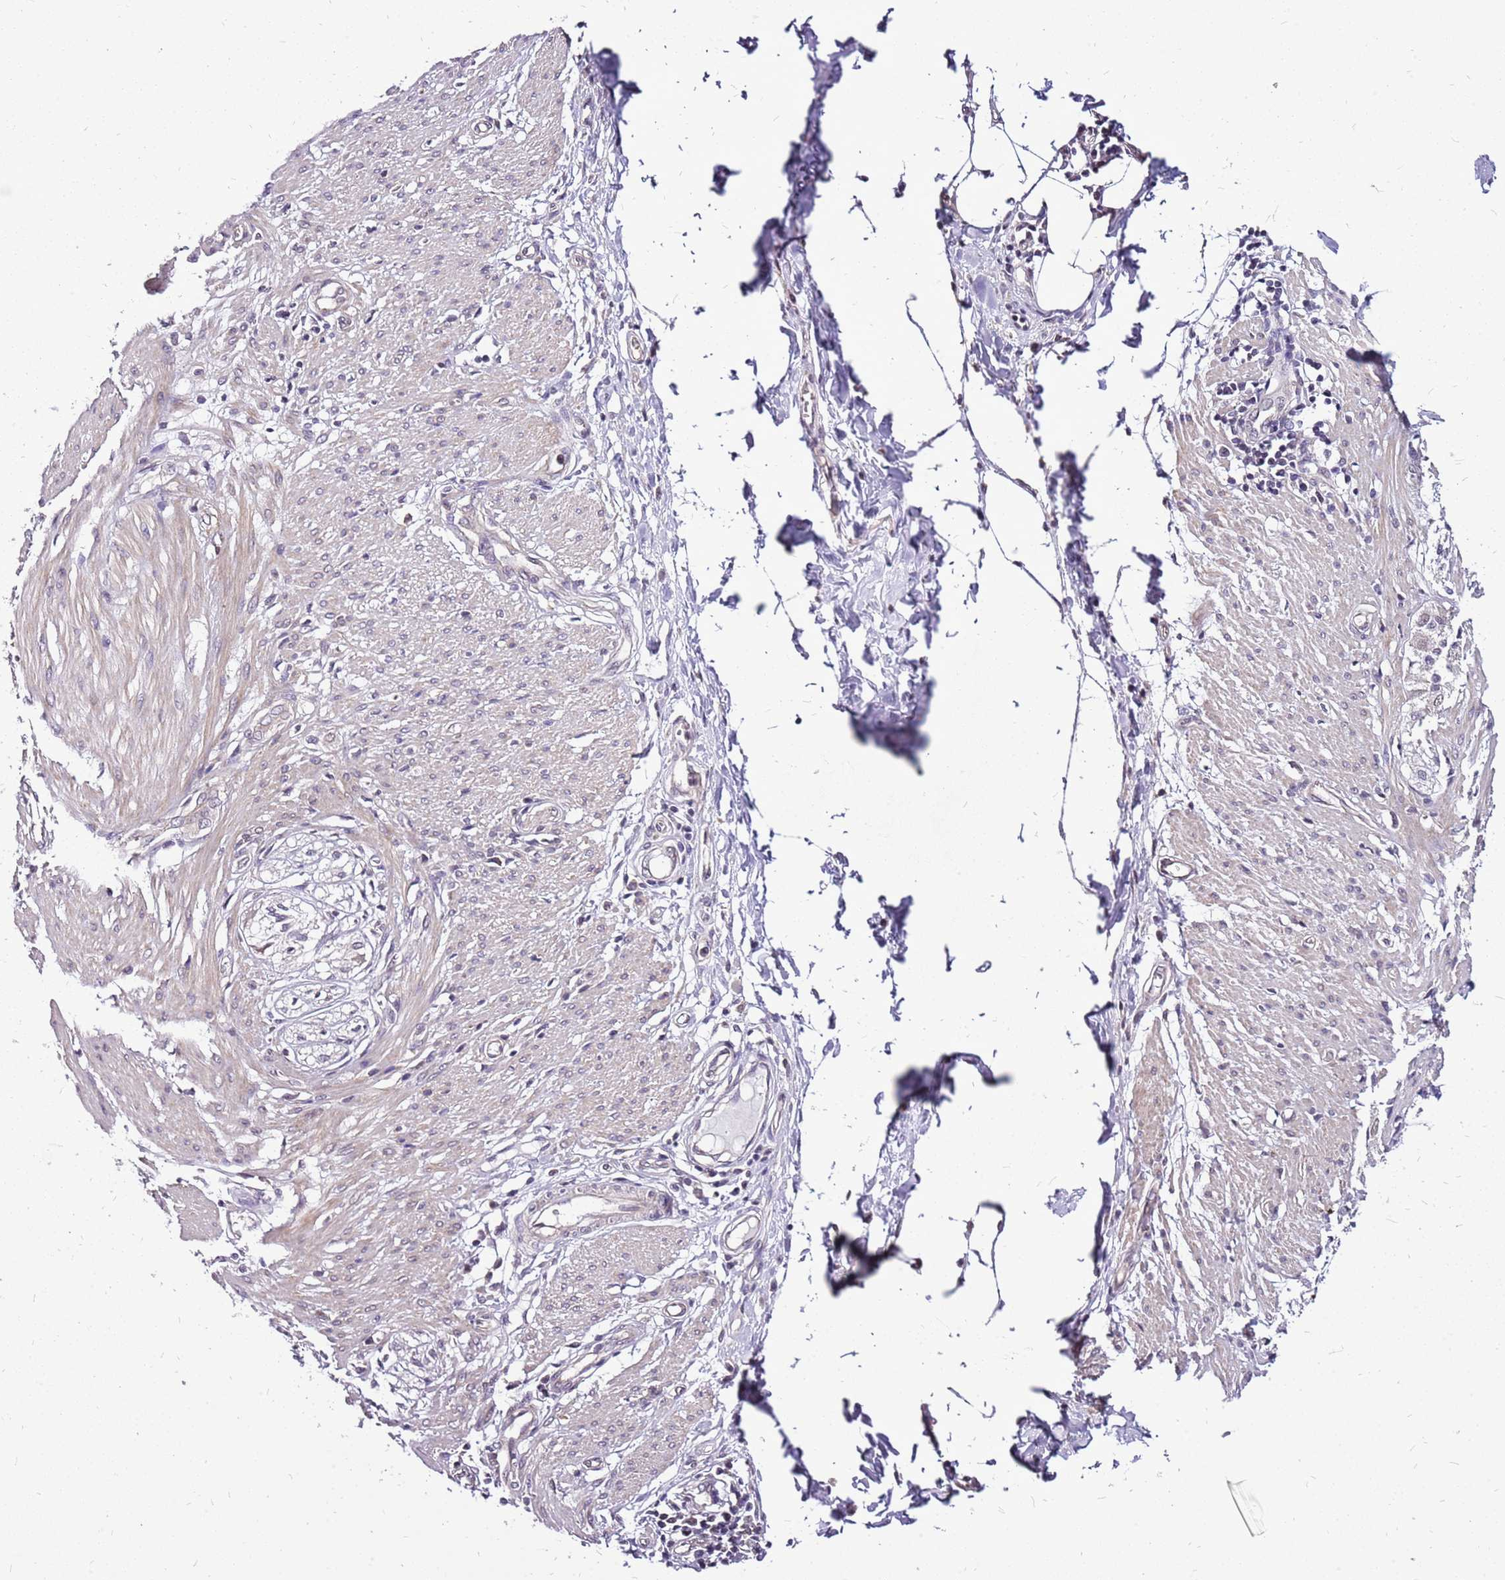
{"staining": {"intensity": "weak", "quantity": "25%-75%", "location": "cytoplasmic/membranous"}, "tissue": "smooth muscle", "cell_type": "Smooth muscle cells", "image_type": "normal", "snomed": [{"axis": "morphology", "description": "Normal tissue, NOS"}, {"axis": "morphology", "description": "Adenocarcinoma, NOS"}, {"axis": "topography", "description": "Colon"}, {"axis": "topography", "description": "Peripheral nerve tissue"}], "caption": "This histopathology image displays immunohistochemistry (IHC) staining of benign human smooth muscle, with low weak cytoplasmic/membranous expression in approximately 25%-75% of smooth muscle cells.", "gene": "CCDC166", "patient": {"sex": "male", "age": 14}}